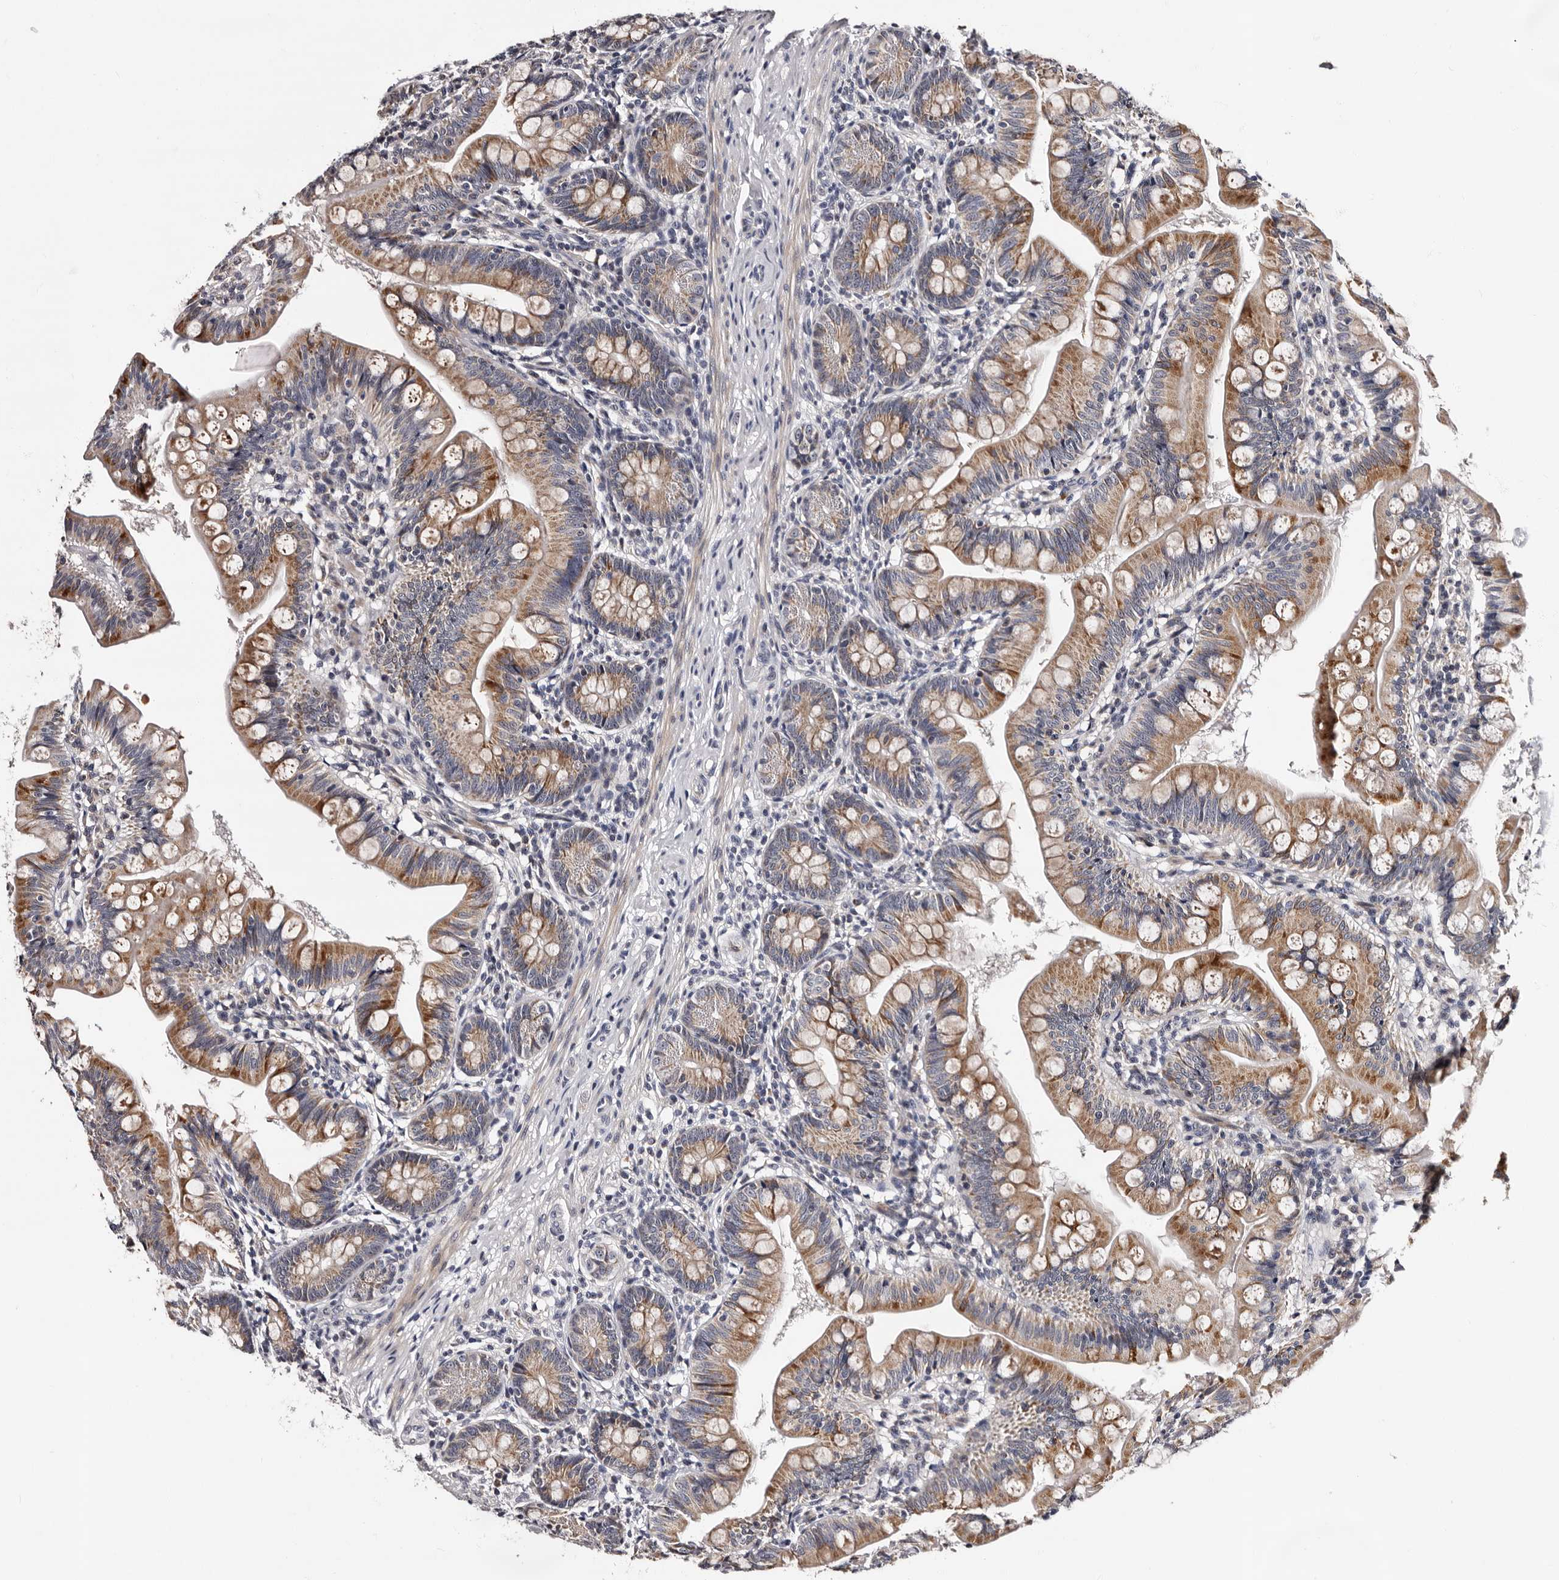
{"staining": {"intensity": "moderate", "quantity": ">75%", "location": "cytoplasmic/membranous"}, "tissue": "small intestine", "cell_type": "Glandular cells", "image_type": "normal", "snomed": [{"axis": "morphology", "description": "Normal tissue, NOS"}, {"axis": "topography", "description": "Small intestine"}], "caption": "Protein staining of benign small intestine shows moderate cytoplasmic/membranous staining in about >75% of glandular cells.", "gene": "TAF4B", "patient": {"sex": "male", "age": 7}}